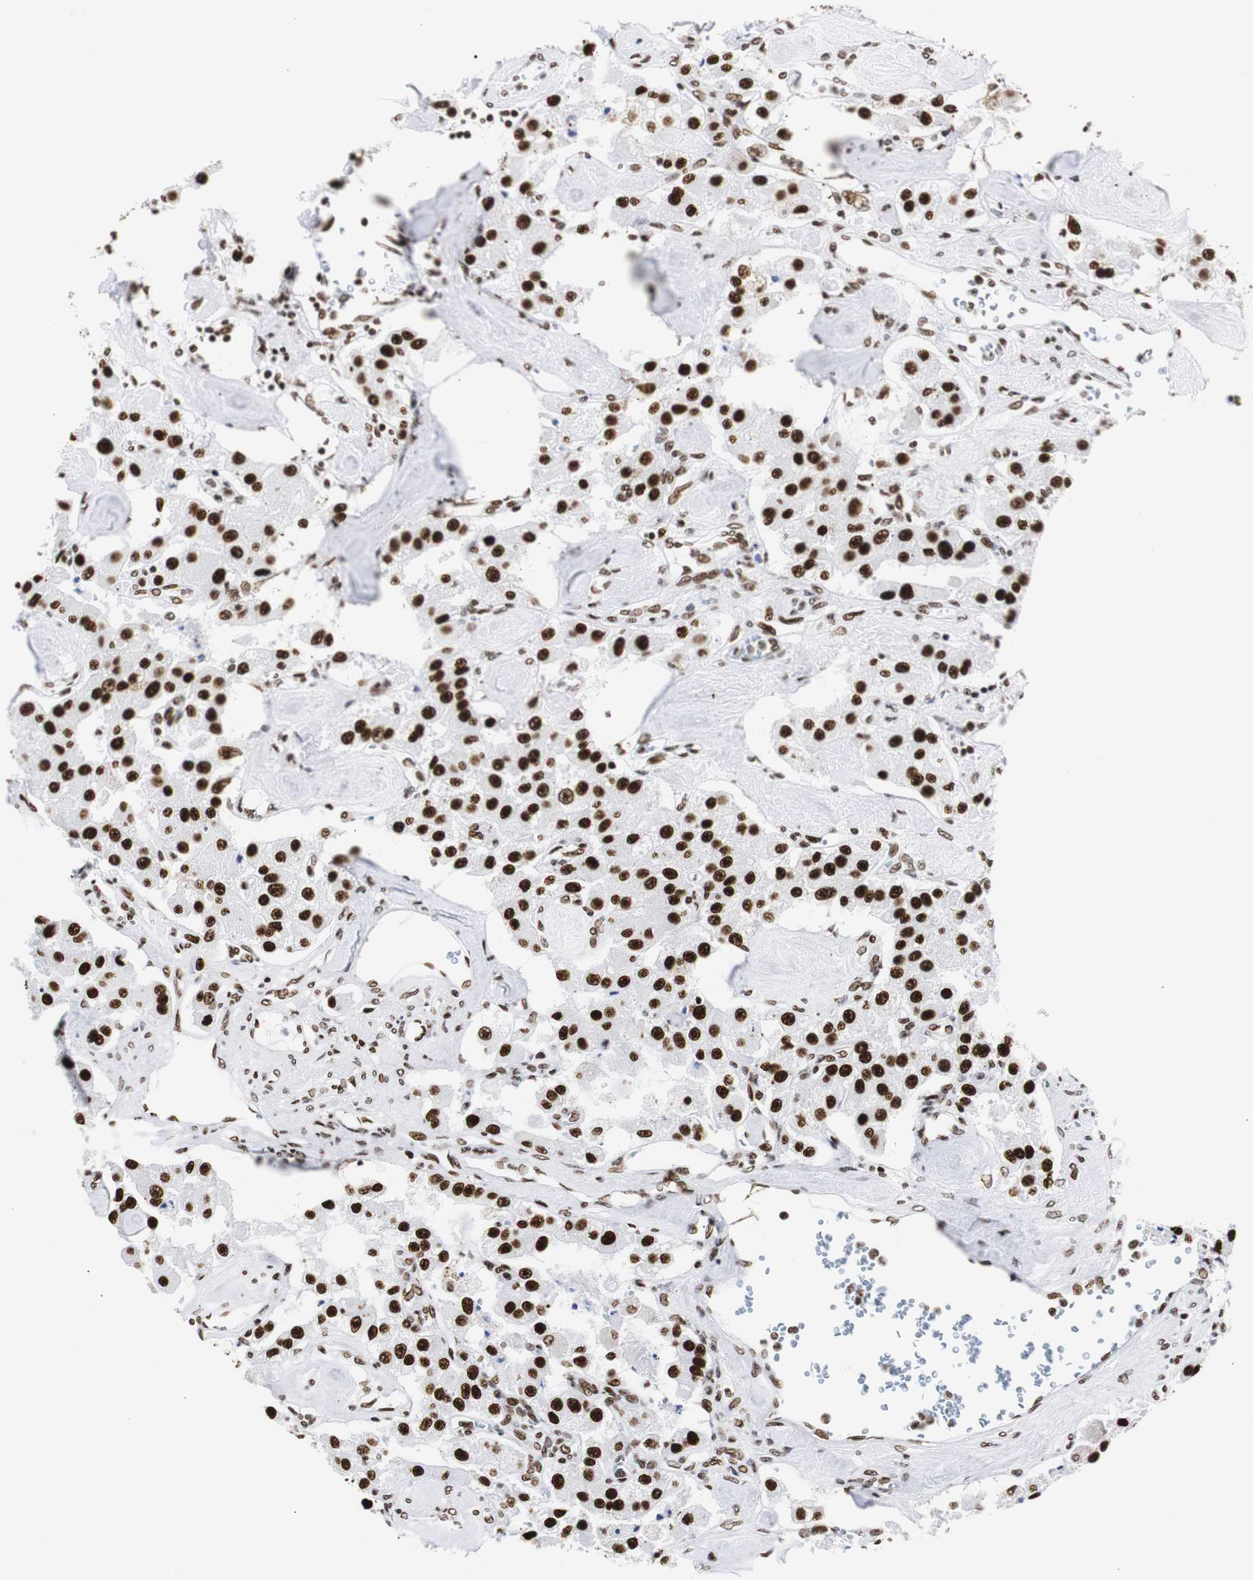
{"staining": {"intensity": "strong", "quantity": ">75%", "location": "nuclear"}, "tissue": "carcinoid", "cell_type": "Tumor cells", "image_type": "cancer", "snomed": [{"axis": "morphology", "description": "Carcinoid, malignant, NOS"}, {"axis": "topography", "description": "Pancreas"}], "caption": "Carcinoid stained with immunohistochemistry exhibits strong nuclear positivity in about >75% of tumor cells.", "gene": "HNRNPH2", "patient": {"sex": "male", "age": 41}}